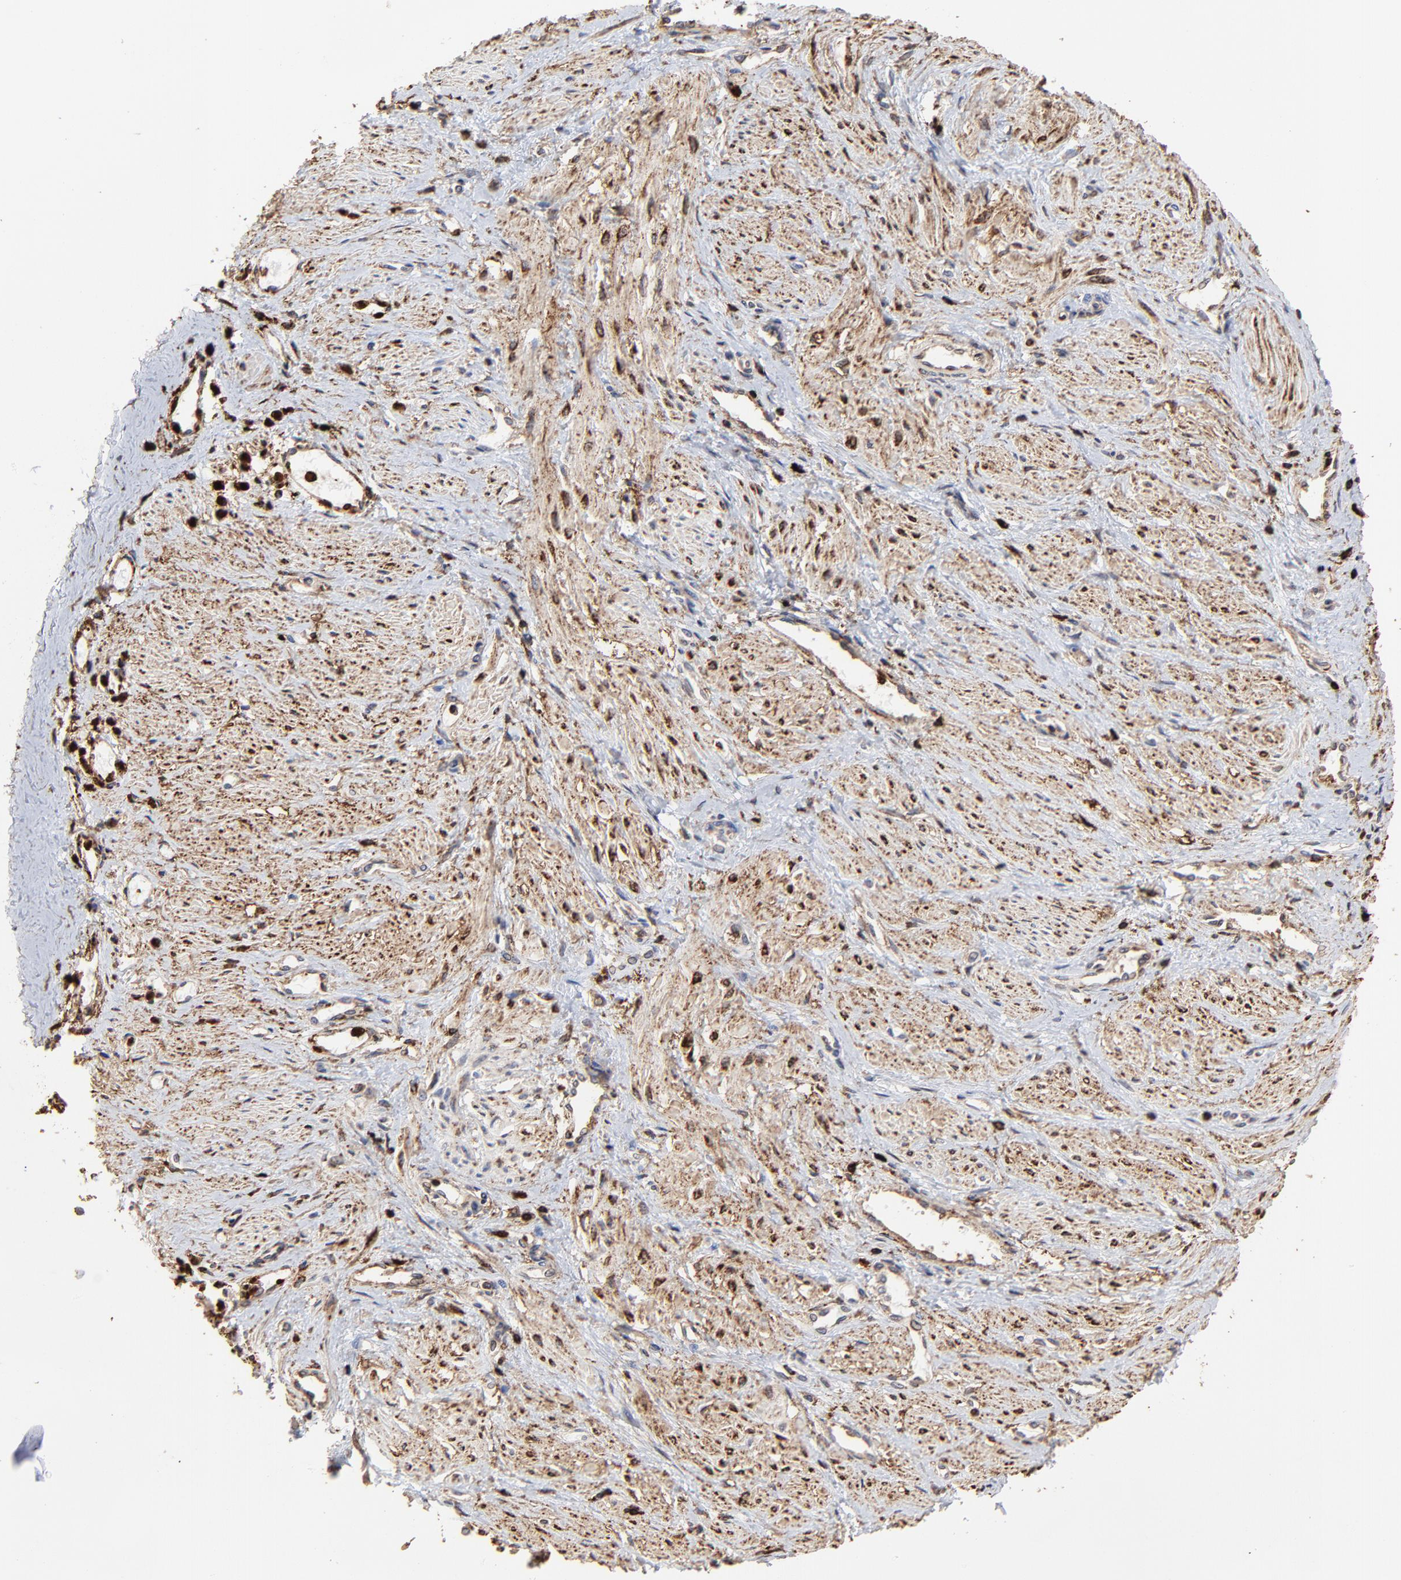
{"staining": {"intensity": "moderate", "quantity": "25%-75%", "location": "cytoplasmic/membranous,nuclear"}, "tissue": "smooth muscle", "cell_type": "Smooth muscle cells", "image_type": "normal", "snomed": [{"axis": "morphology", "description": "Normal tissue, NOS"}, {"axis": "topography", "description": "Smooth muscle"}, {"axis": "topography", "description": "Uterus"}], "caption": "Protein expression analysis of unremarkable human smooth muscle reveals moderate cytoplasmic/membranous,nuclear positivity in approximately 25%-75% of smooth muscle cells.", "gene": "SLC6A14", "patient": {"sex": "female", "age": 39}}